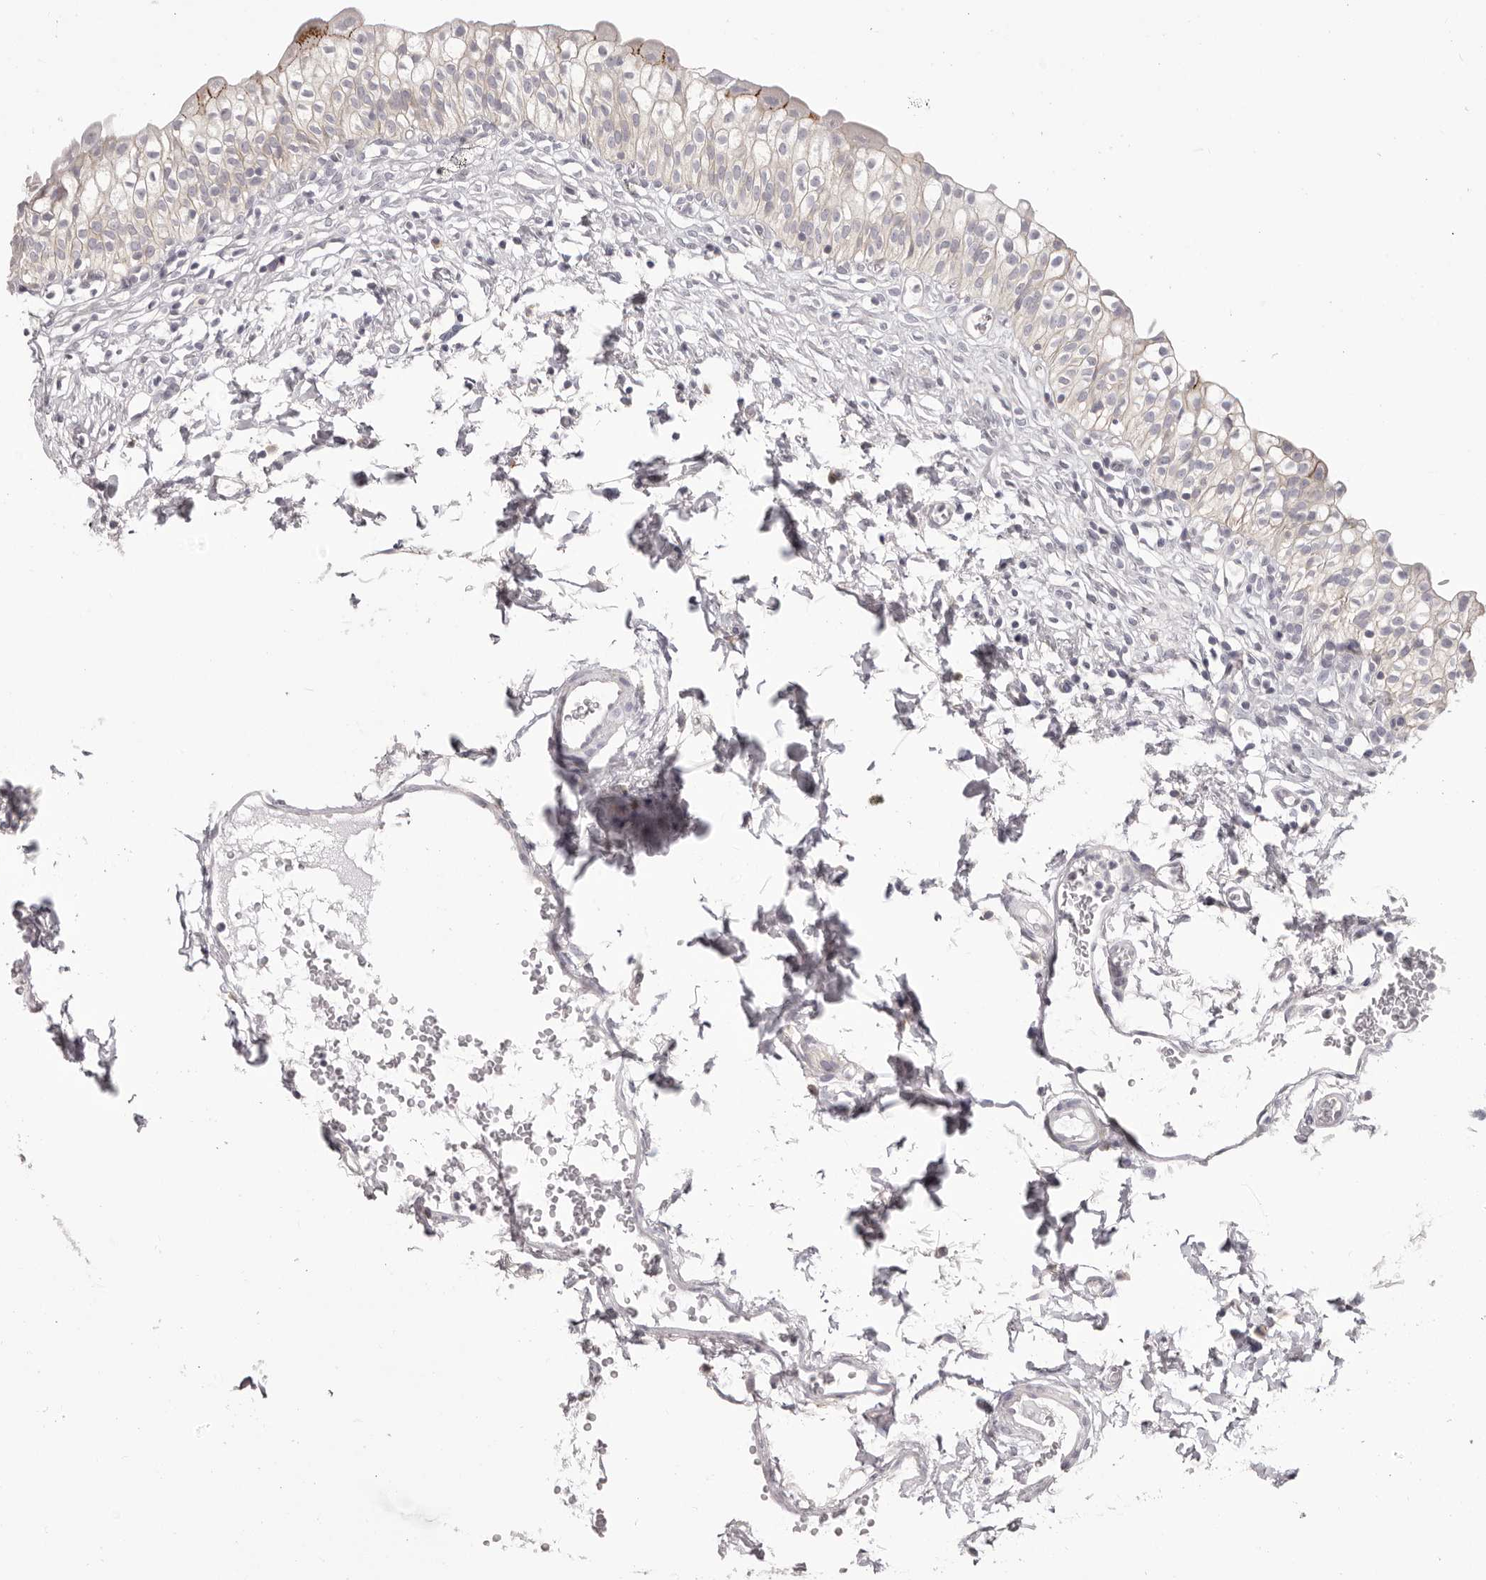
{"staining": {"intensity": "moderate", "quantity": "<25%", "location": "cytoplasmic/membranous"}, "tissue": "urinary bladder", "cell_type": "Urothelial cells", "image_type": "normal", "snomed": [{"axis": "morphology", "description": "Normal tissue, NOS"}, {"axis": "topography", "description": "Urinary bladder"}], "caption": "Protein expression analysis of benign human urinary bladder reveals moderate cytoplasmic/membranous staining in about <25% of urothelial cells.", "gene": "OTUD3", "patient": {"sex": "male", "age": 55}}